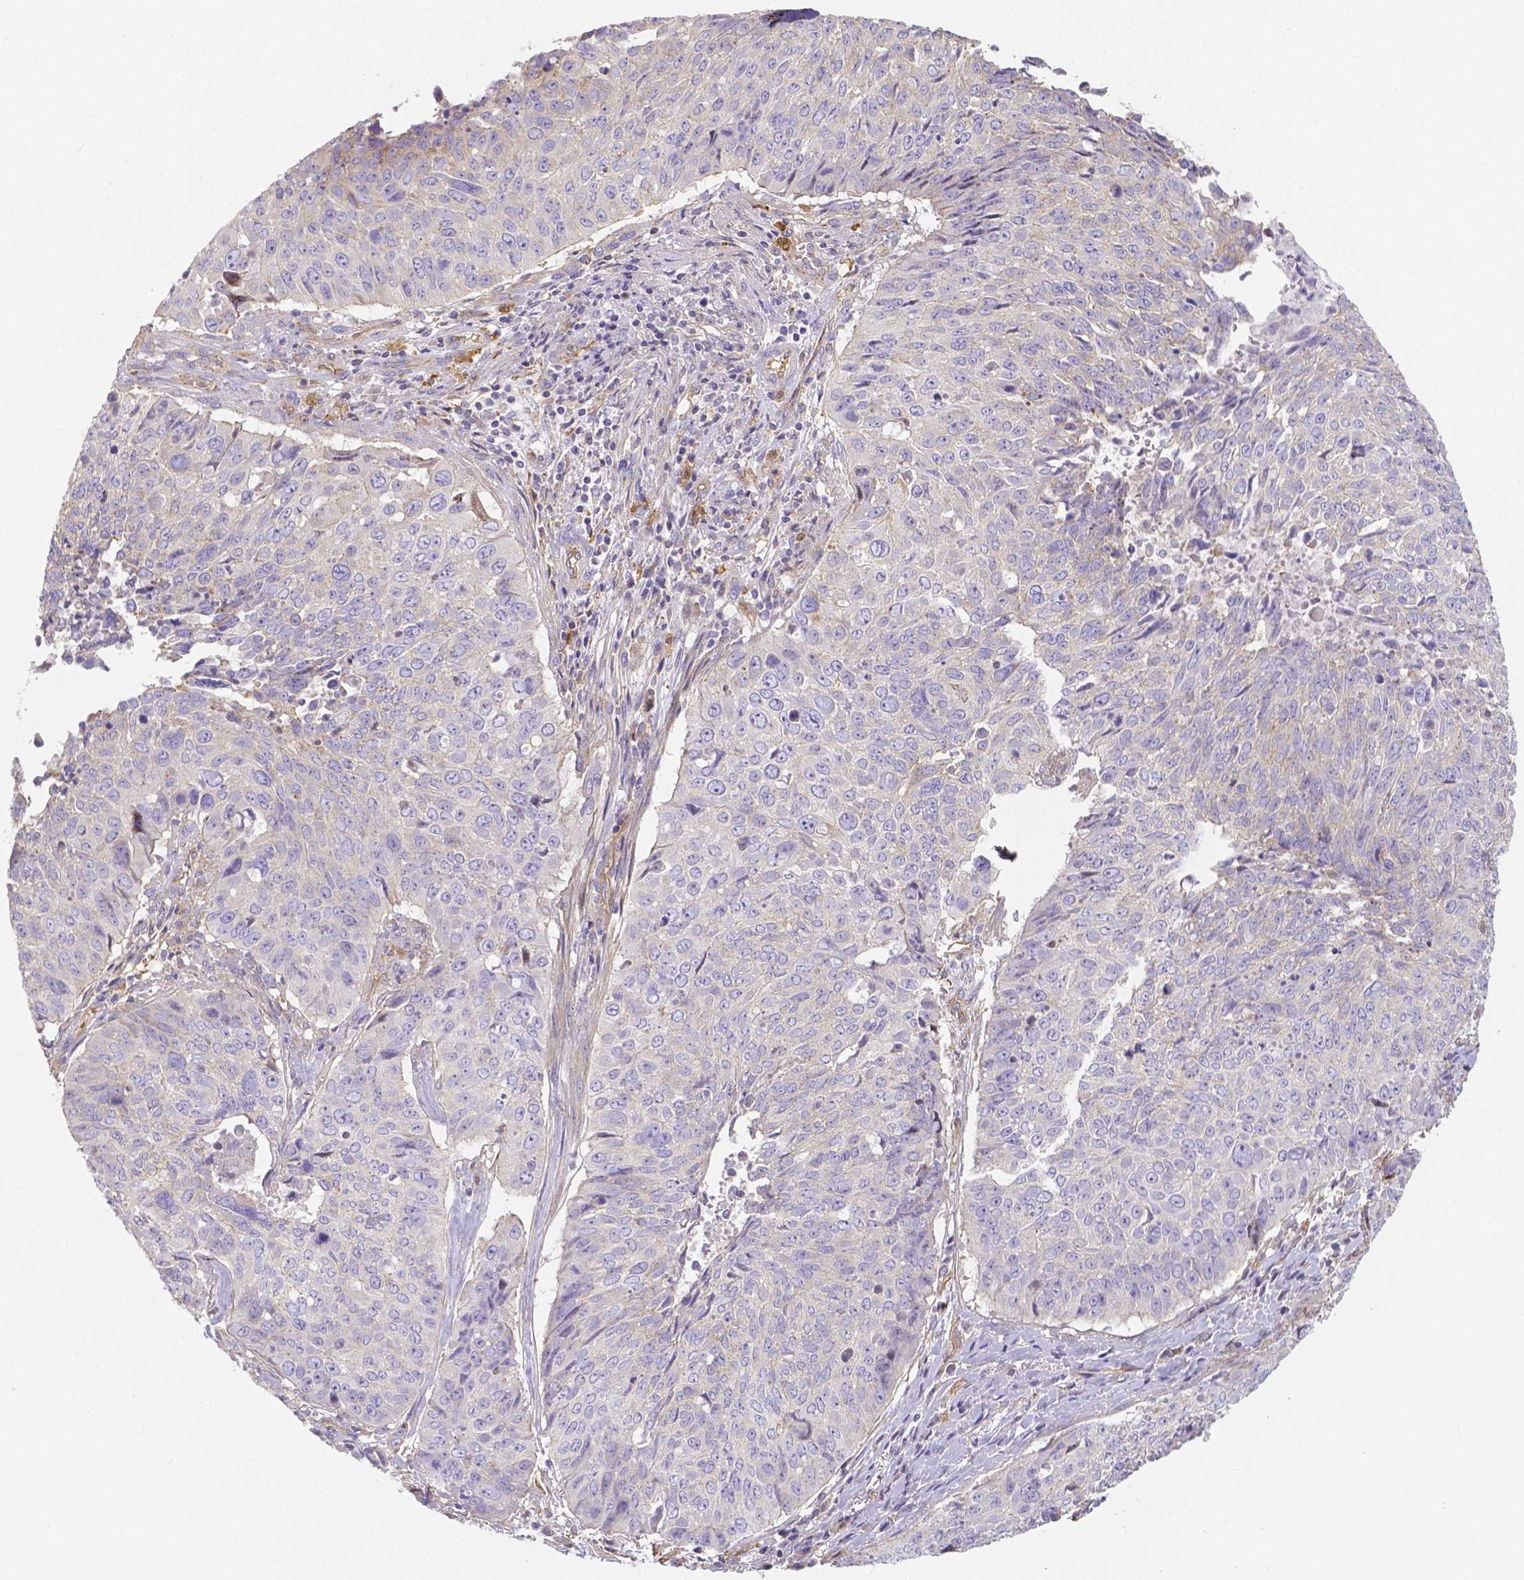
{"staining": {"intensity": "negative", "quantity": "none", "location": "none"}, "tissue": "lung cancer", "cell_type": "Tumor cells", "image_type": "cancer", "snomed": [{"axis": "morphology", "description": "Normal tissue, NOS"}, {"axis": "morphology", "description": "Squamous cell carcinoma, NOS"}, {"axis": "topography", "description": "Bronchus"}, {"axis": "topography", "description": "Lung"}], "caption": "Tumor cells show no significant protein staining in lung cancer (squamous cell carcinoma).", "gene": "CRMP1", "patient": {"sex": "male", "age": 64}}